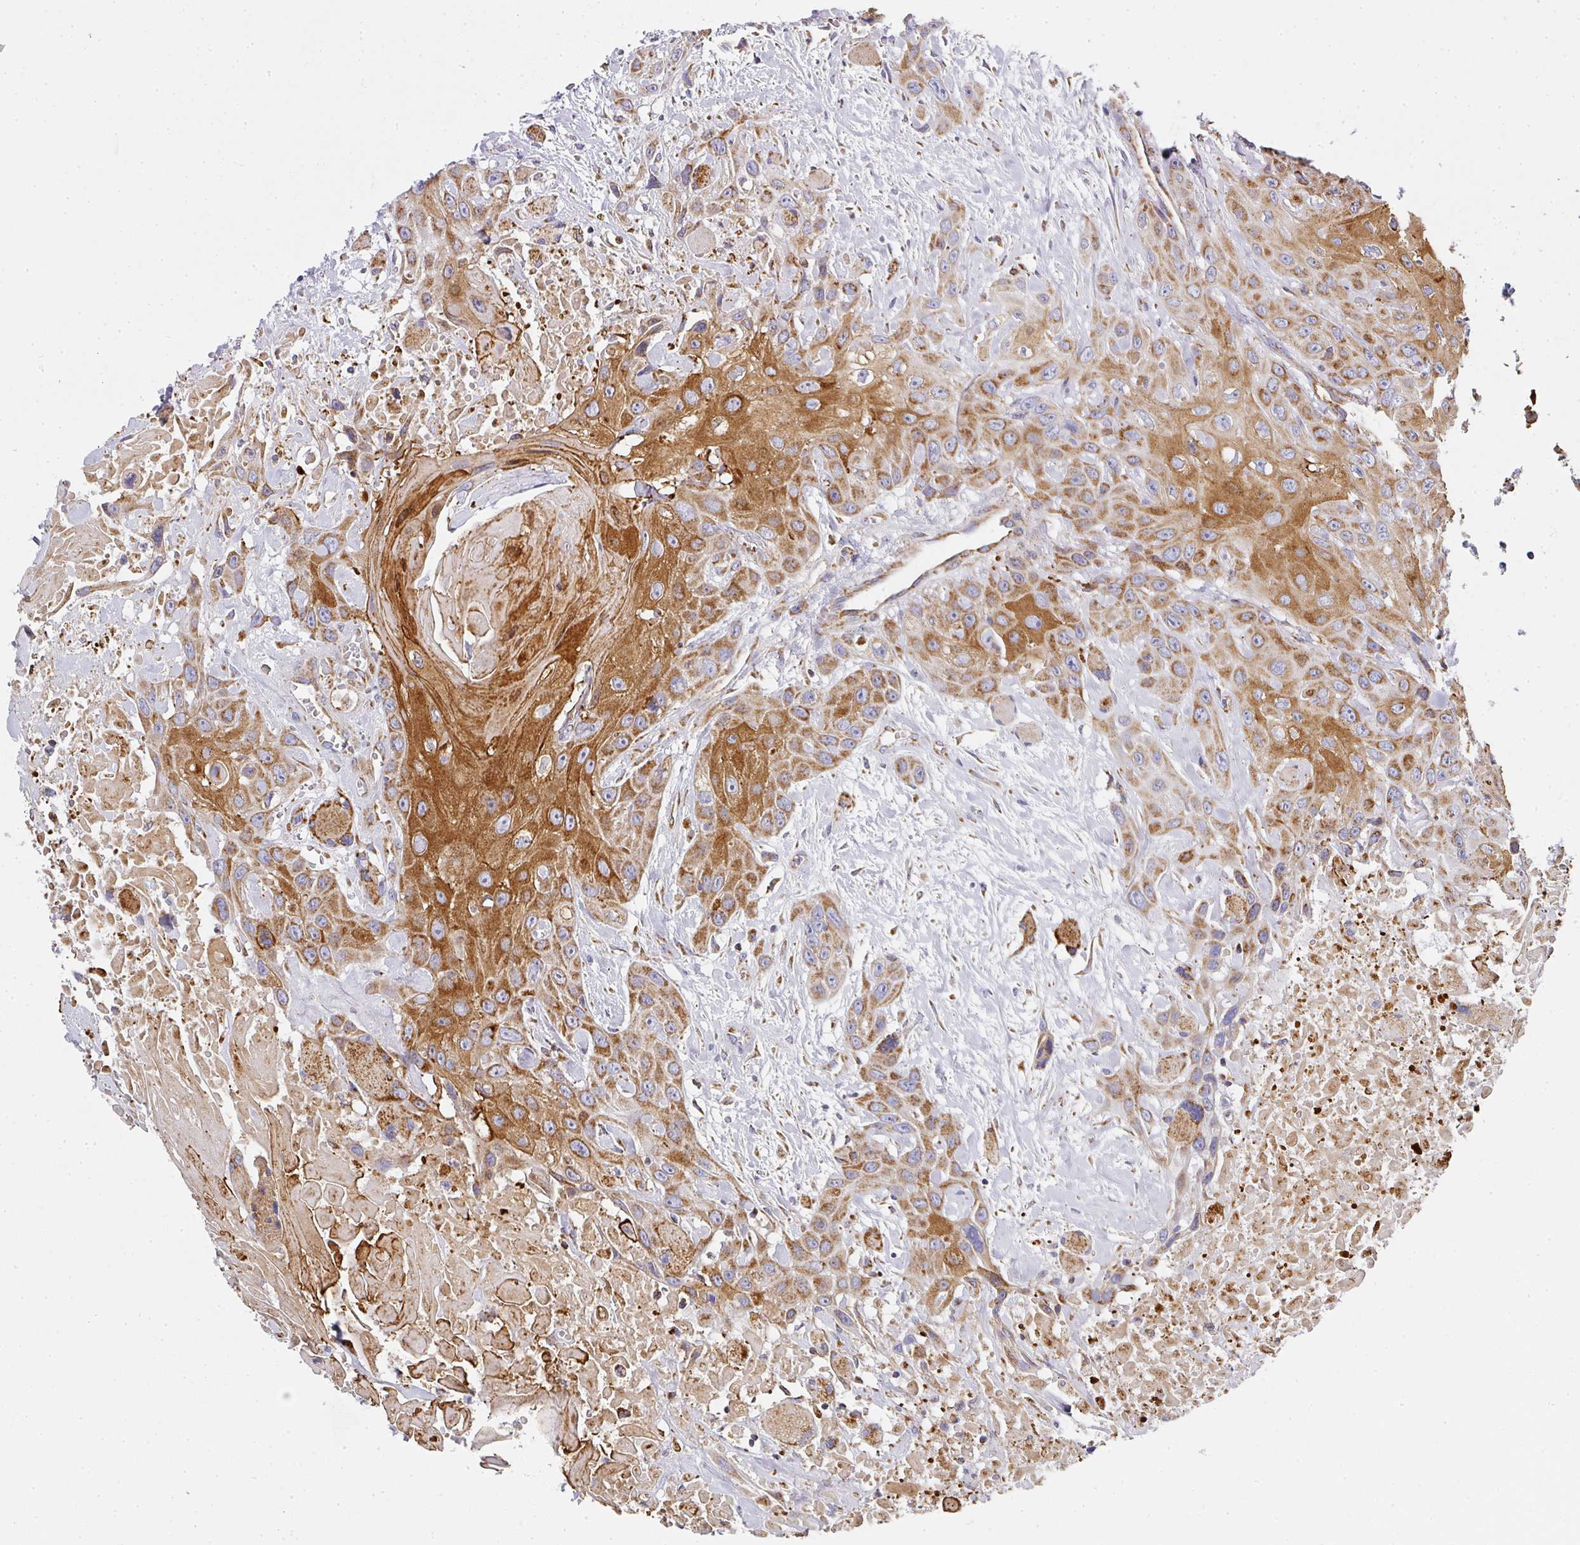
{"staining": {"intensity": "moderate", "quantity": ">75%", "location": "cytoplasmic/membranous"}, "tissue": "head and neck cancer", "cell_type": "Tumor cells", "image_type": "cancer", "snomed": [{"axis": "morphology", "description": "Squamous cell carcinoma, NOS"}, {"axis": "topography", "description": "Head-Neck"}], "caption": "Head and neck squamous cell carcinoma stained with a brown dye demonstrates moderate cytoplasmic/membranous positive positivity in about >75% of tumor cells.", "gene": "UQCRFS1", "patient": {"sex": "male", "age": 81}}